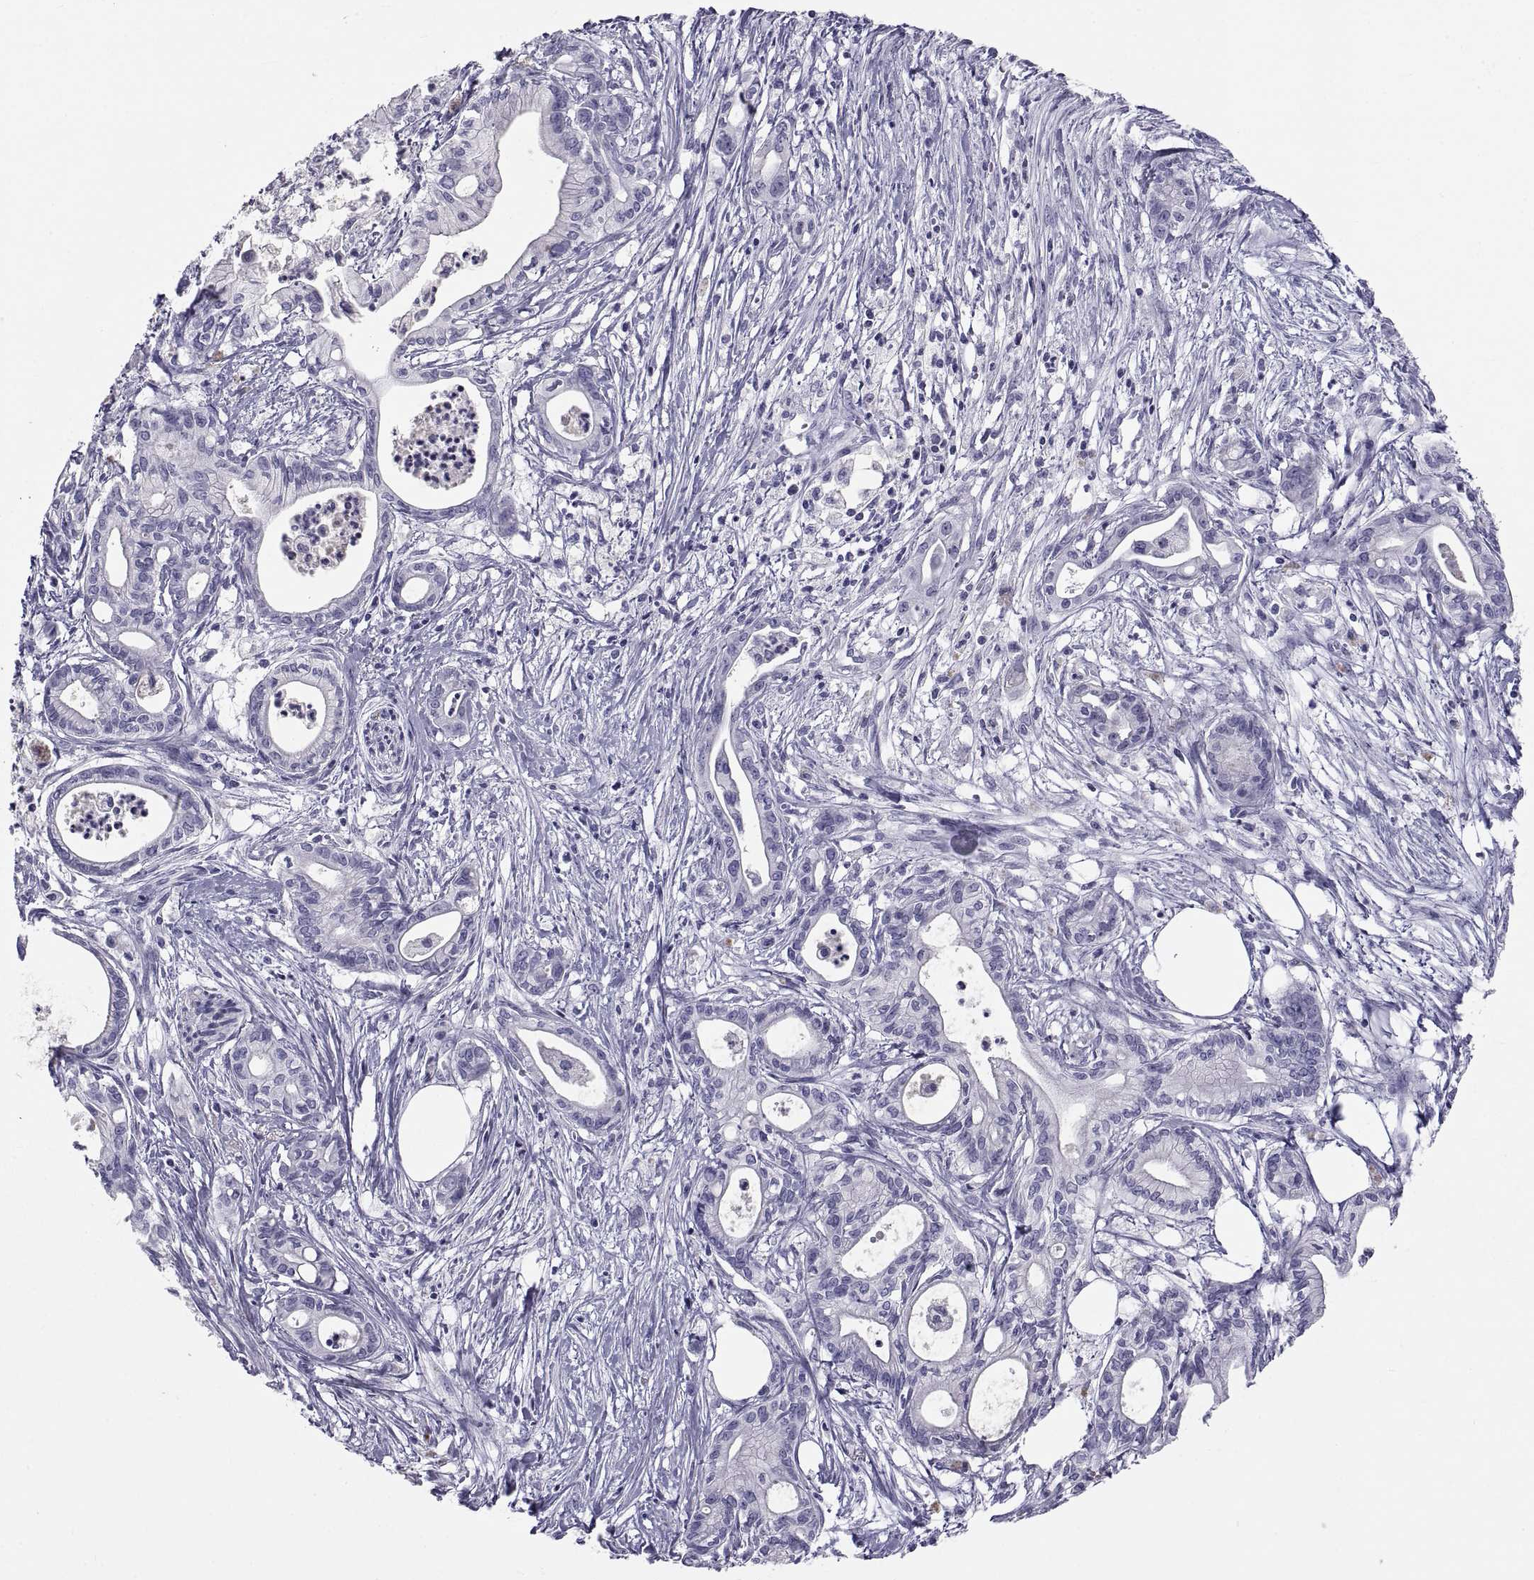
{"staining": {"intensity": "negative", "quantity": "none", "location": "none"}, "tissue": "pancreatic cancer", "cell_type": "Tumor cells", "image_type": "cancer", "snomed": [{"axis": "morphology", "description": "Adenocarcinoma, NOS"}, {"axis": "topography", "description": "Pancreas"}], "caption": "Protein analysis of pancreatic cancer (adenocarcinoma) displays no significant staining in tumor cells. (Stains: DAB immunohistochemistry with hematoxylin counter stain, Microscopy: brightfield microscopy at high magnification).", "gene": "NPTX2", "patient": {"sex": "male", "age": 71}}